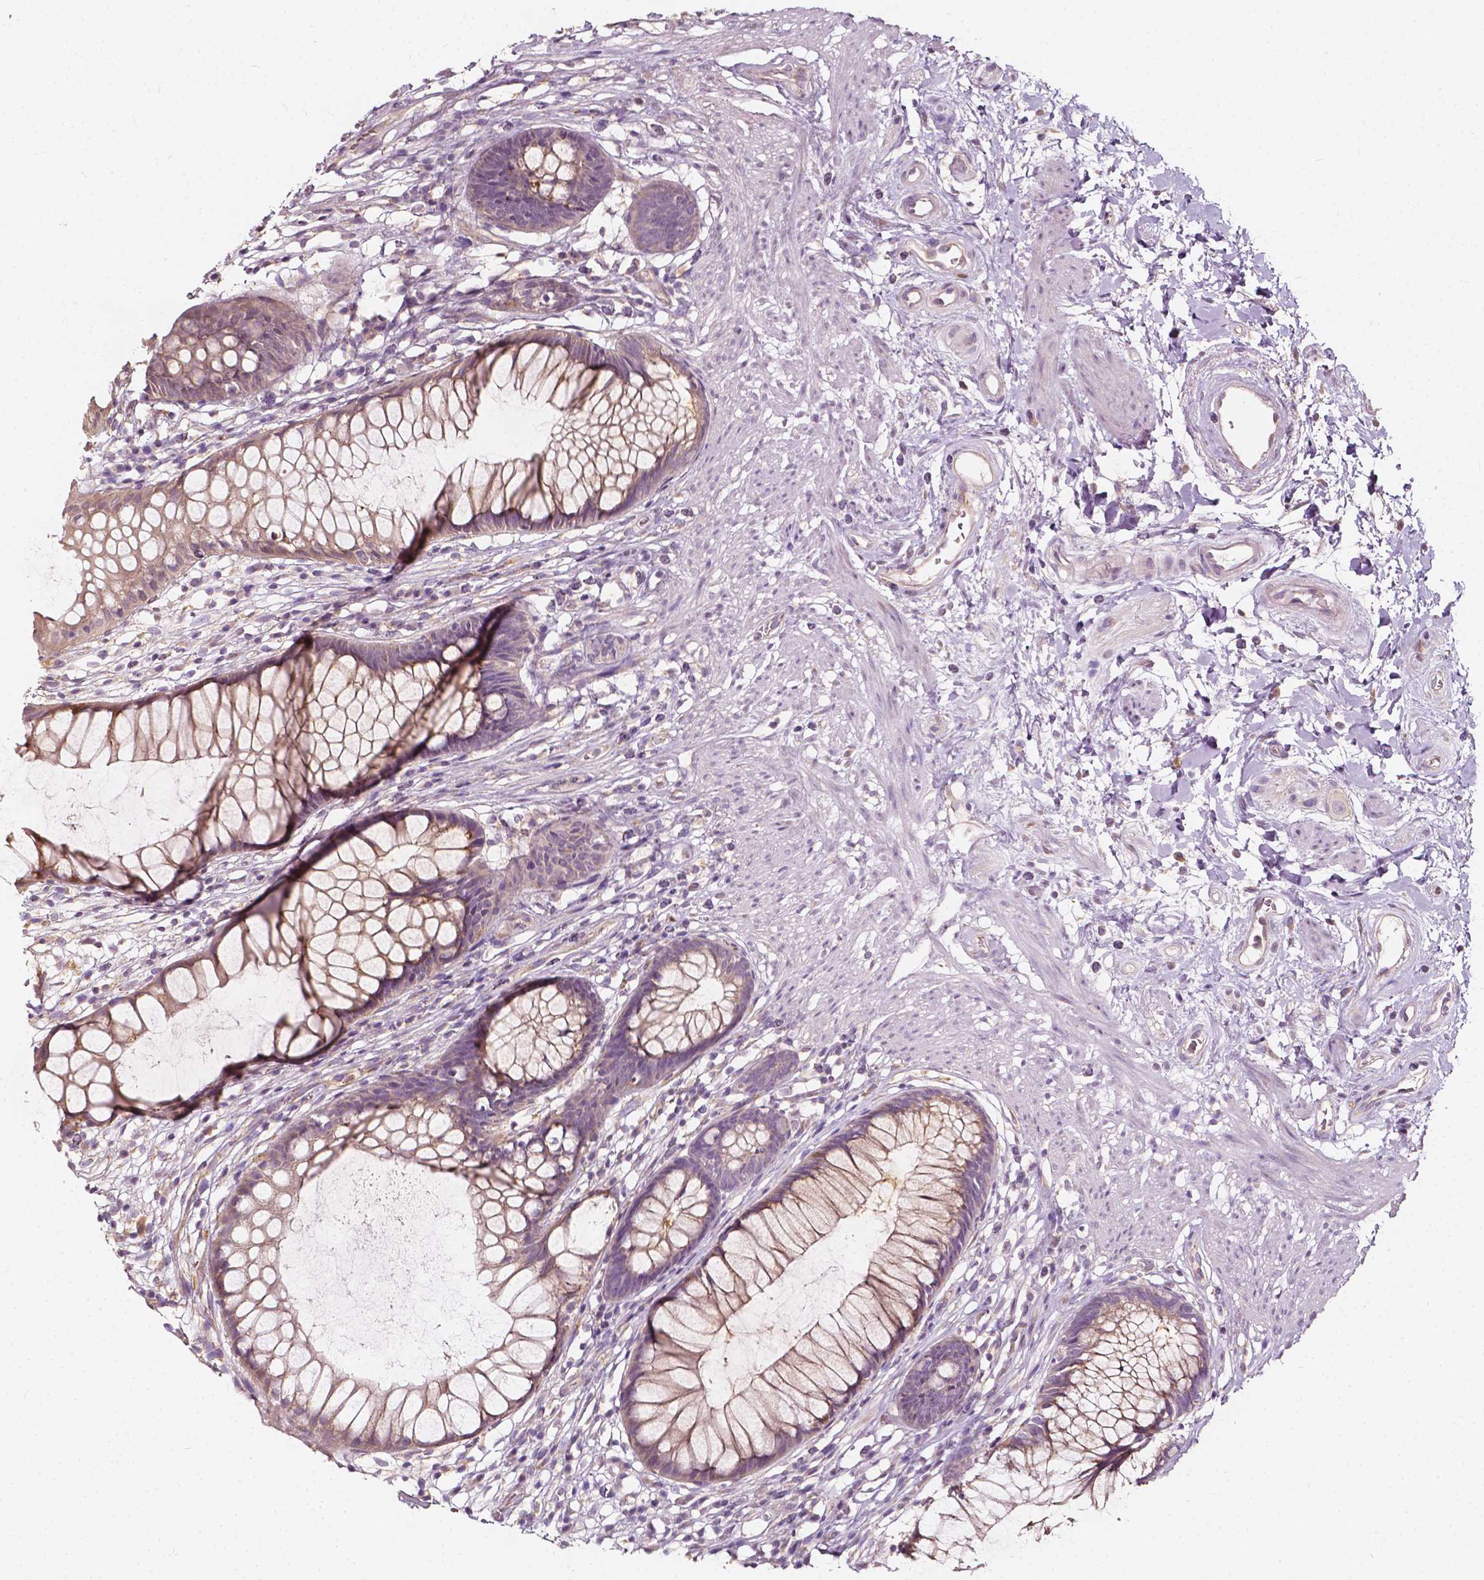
{"staining": {"intensity": "weak", "quantity": ">75%", "location": "cytoplasmic/membranous"}, "tissue": "rectum", "cell_type": "Glandular cells", "image_type": "normal", "snomed": [{"axis": "morphology", "description": "Normal tissue, NOS"}, {"axis": "topography", "description": "Smooth muscle"}, {"axis": "topography", "description": "Rectum"}], "caption": "Immunohistochemistry (IHC) photomicrograph of normal human rectum stained for a protein (brown), which reveals low levels of weak cytoplasmic/membranous positivity in about >75% of glandular cells.", "gene": "NPC1L1", "patient": {"sex": "male", "age": 53}}